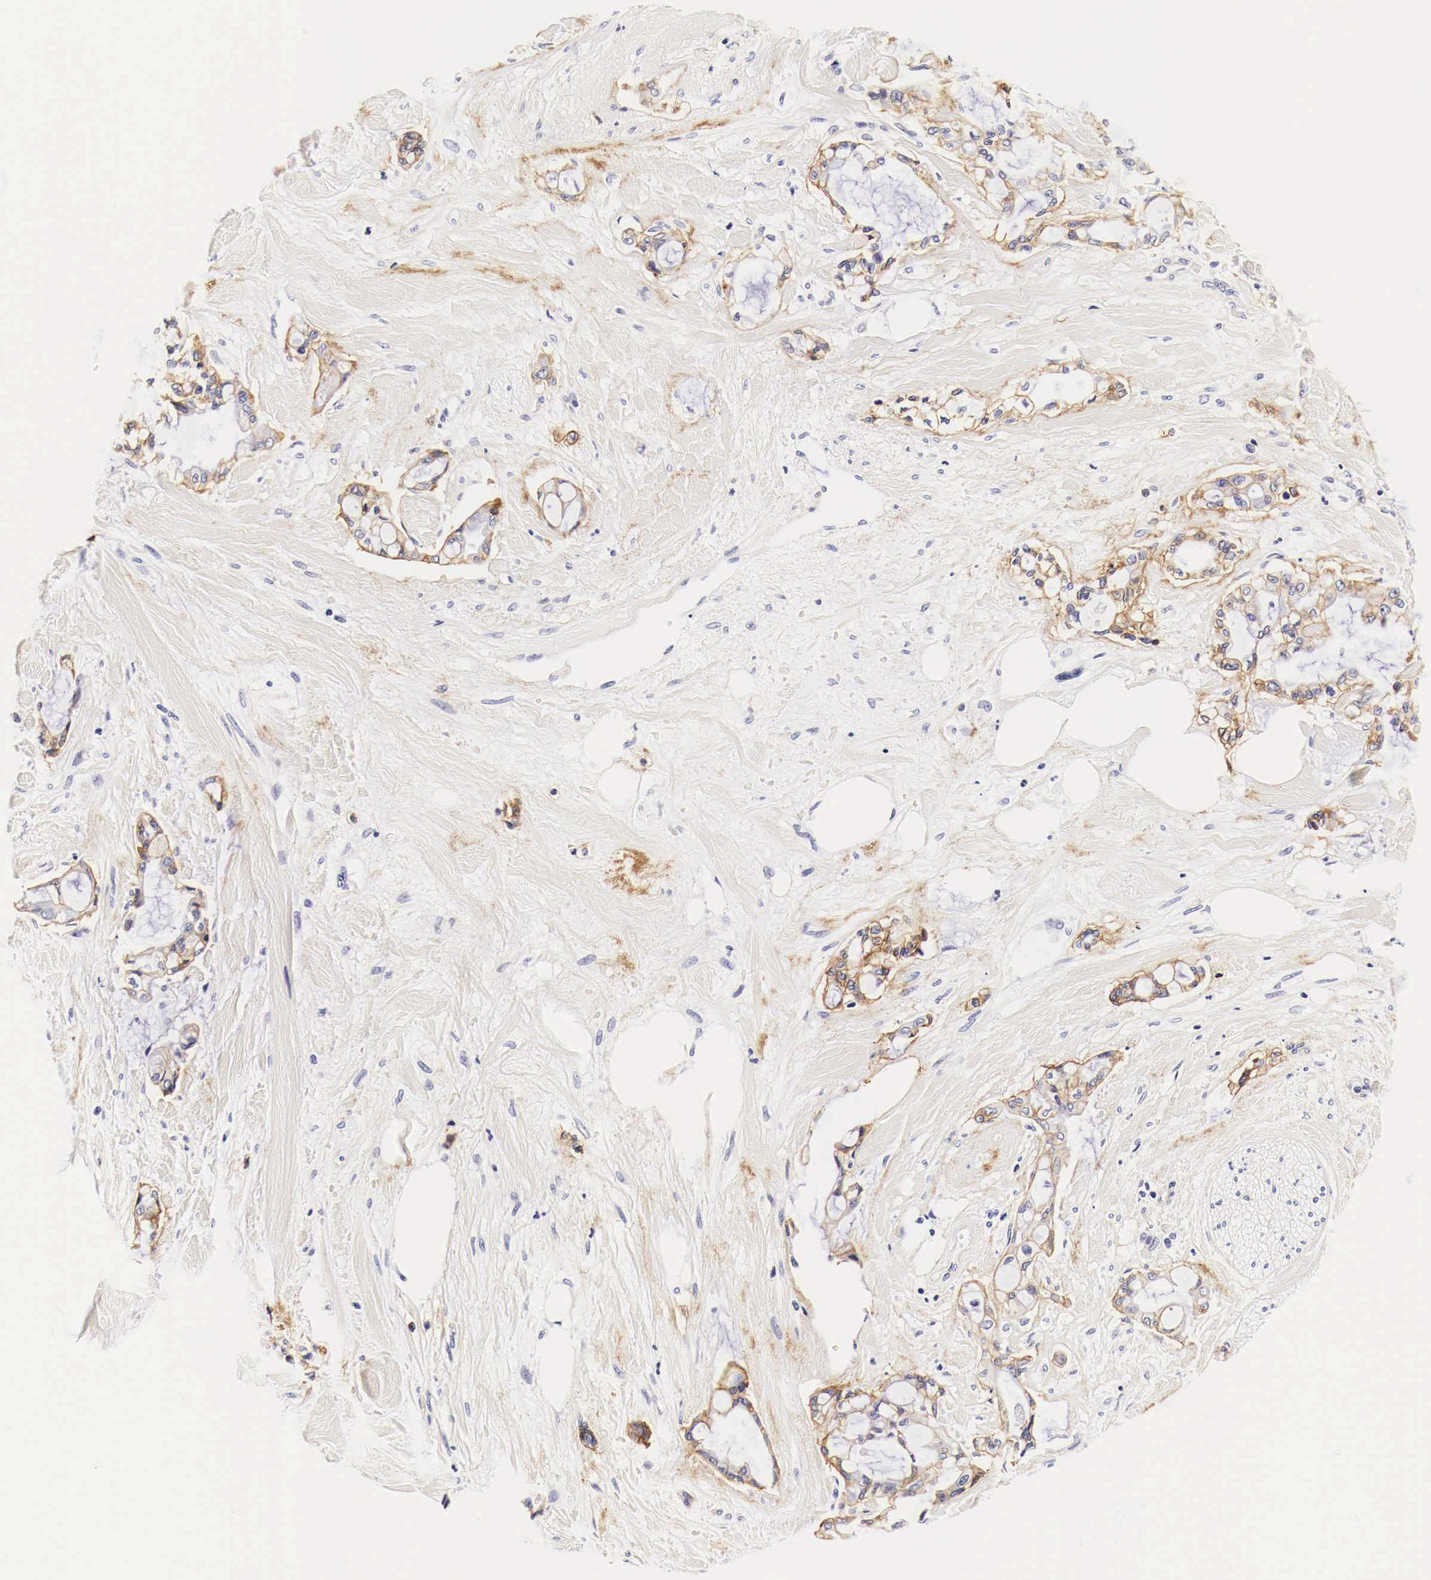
{"staining": {"intensity": "moderate", "quantity": ">75%", "location": "cytoplasmic/membranous"}, "tissue": "pancreatic cancer", "cell_type": "Tumor cells", "image_type": "cancer", "snomed": [{"axis": "morphology", "description": "Adenocarcinoma, NOS"}, {"axis": "topography", "description": "Pancreas"}], "caption": "IHC histopathology image of human pancreatic cancer stained for a protein (brown), which reveals medium levels of moderate cytoplasmic/membranous staining in about >75% of tumor cells.", "gene": "EGFR", "patient": {"sex": "female", "age": 70}}